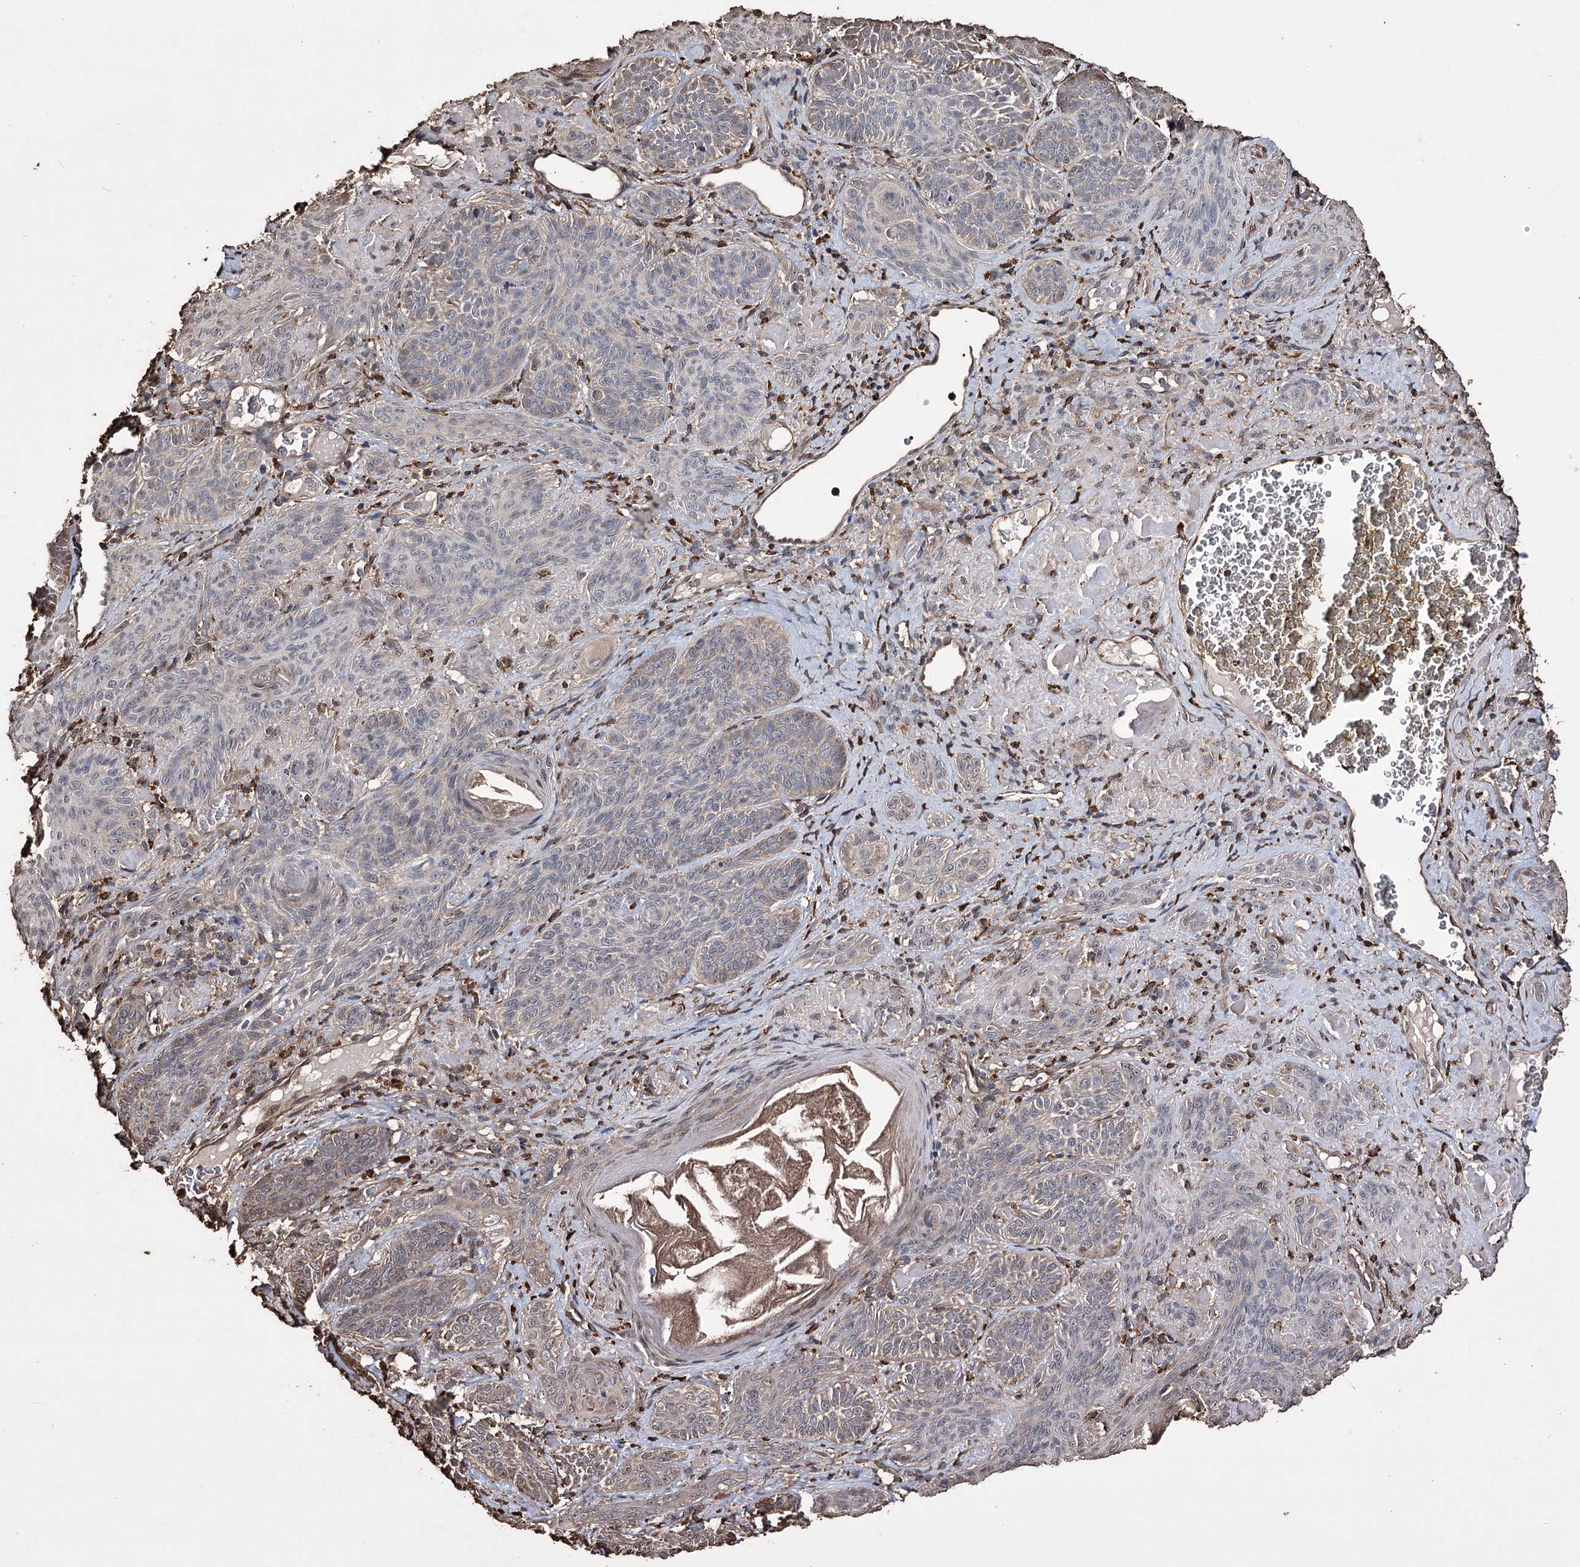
{"staining": {"intensity": "moderate", "quantity": "<25%", "location": "cytoplasmic/membranous"}, "tissue": "skin cancer", "cell_type": "Tumor cells", "image_type": "cancer", "snomed": [{"axis": "morphology", "description": "Basal cell carcinoma"}, {"axis": "topography", "description": "Skin"}], "caption": "The image displays staining of skin cancer (basal cell carcinoma), revealing moderate cytoplasmic/membranous protein positivity (brown color) within tumor cells.", "gene": "ZNF662", "patient": {"sex": "male", "age": 85}}